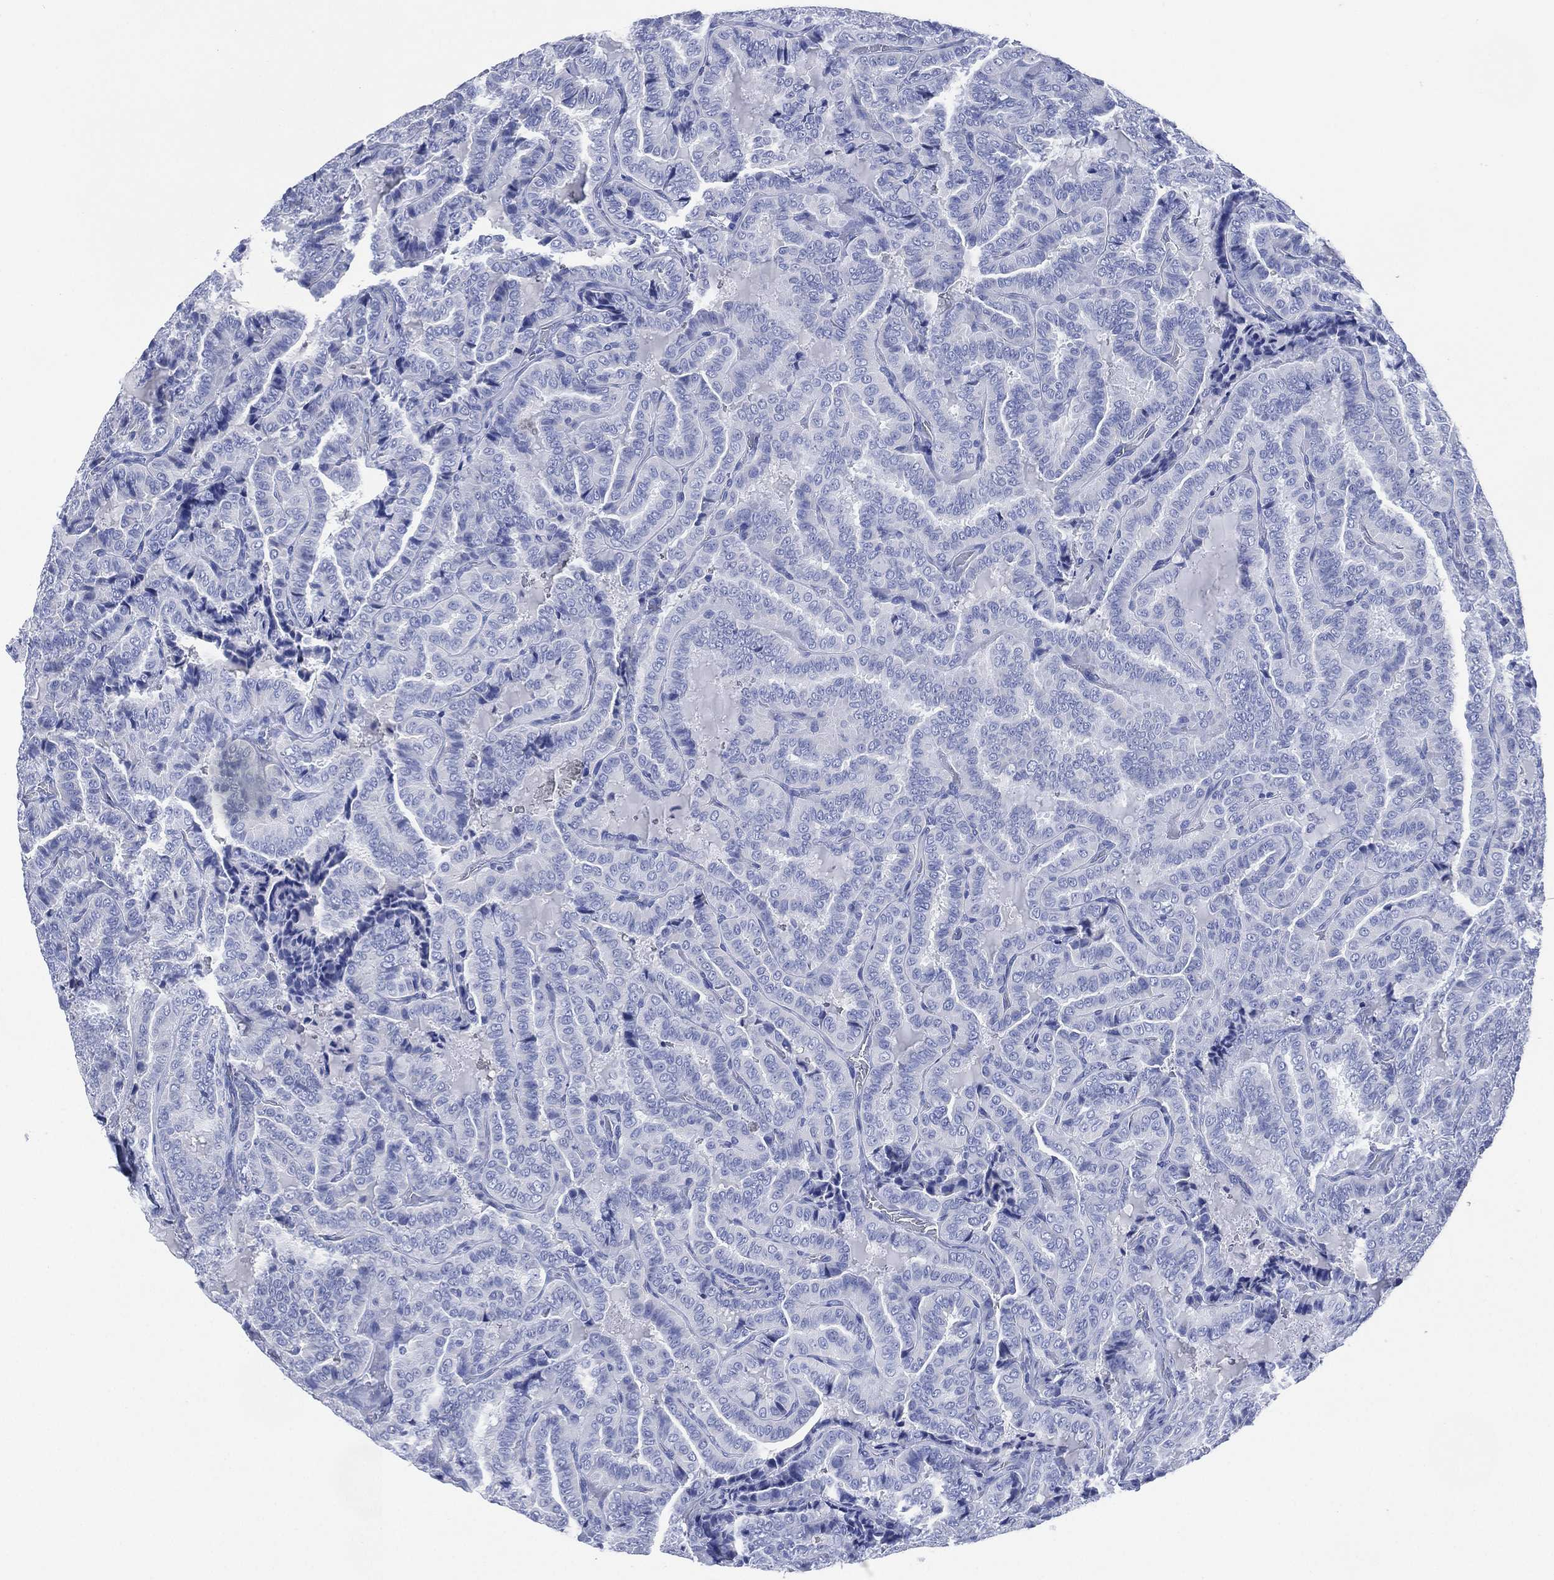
{"staining": {"intensity": "negative", "quantity": "none", "location": "none"}, "tissue": "thyroid cancer", "cell_type": "Tumor cells", "image_type": "cancer", "snomed": [{"axis": "morphology", "description": "Papillary adenocarcinoma, NOS"}, {"axis": "topography", "description": "Thyroid gland"}], "caption": "Human thyroid papillary adenocarcinoma stained for a protein using immunohistochemistry shows no positivity in tumor cells.", "gene": "SIGLECL1", "patient": {"sex": "female", "age": 39}}